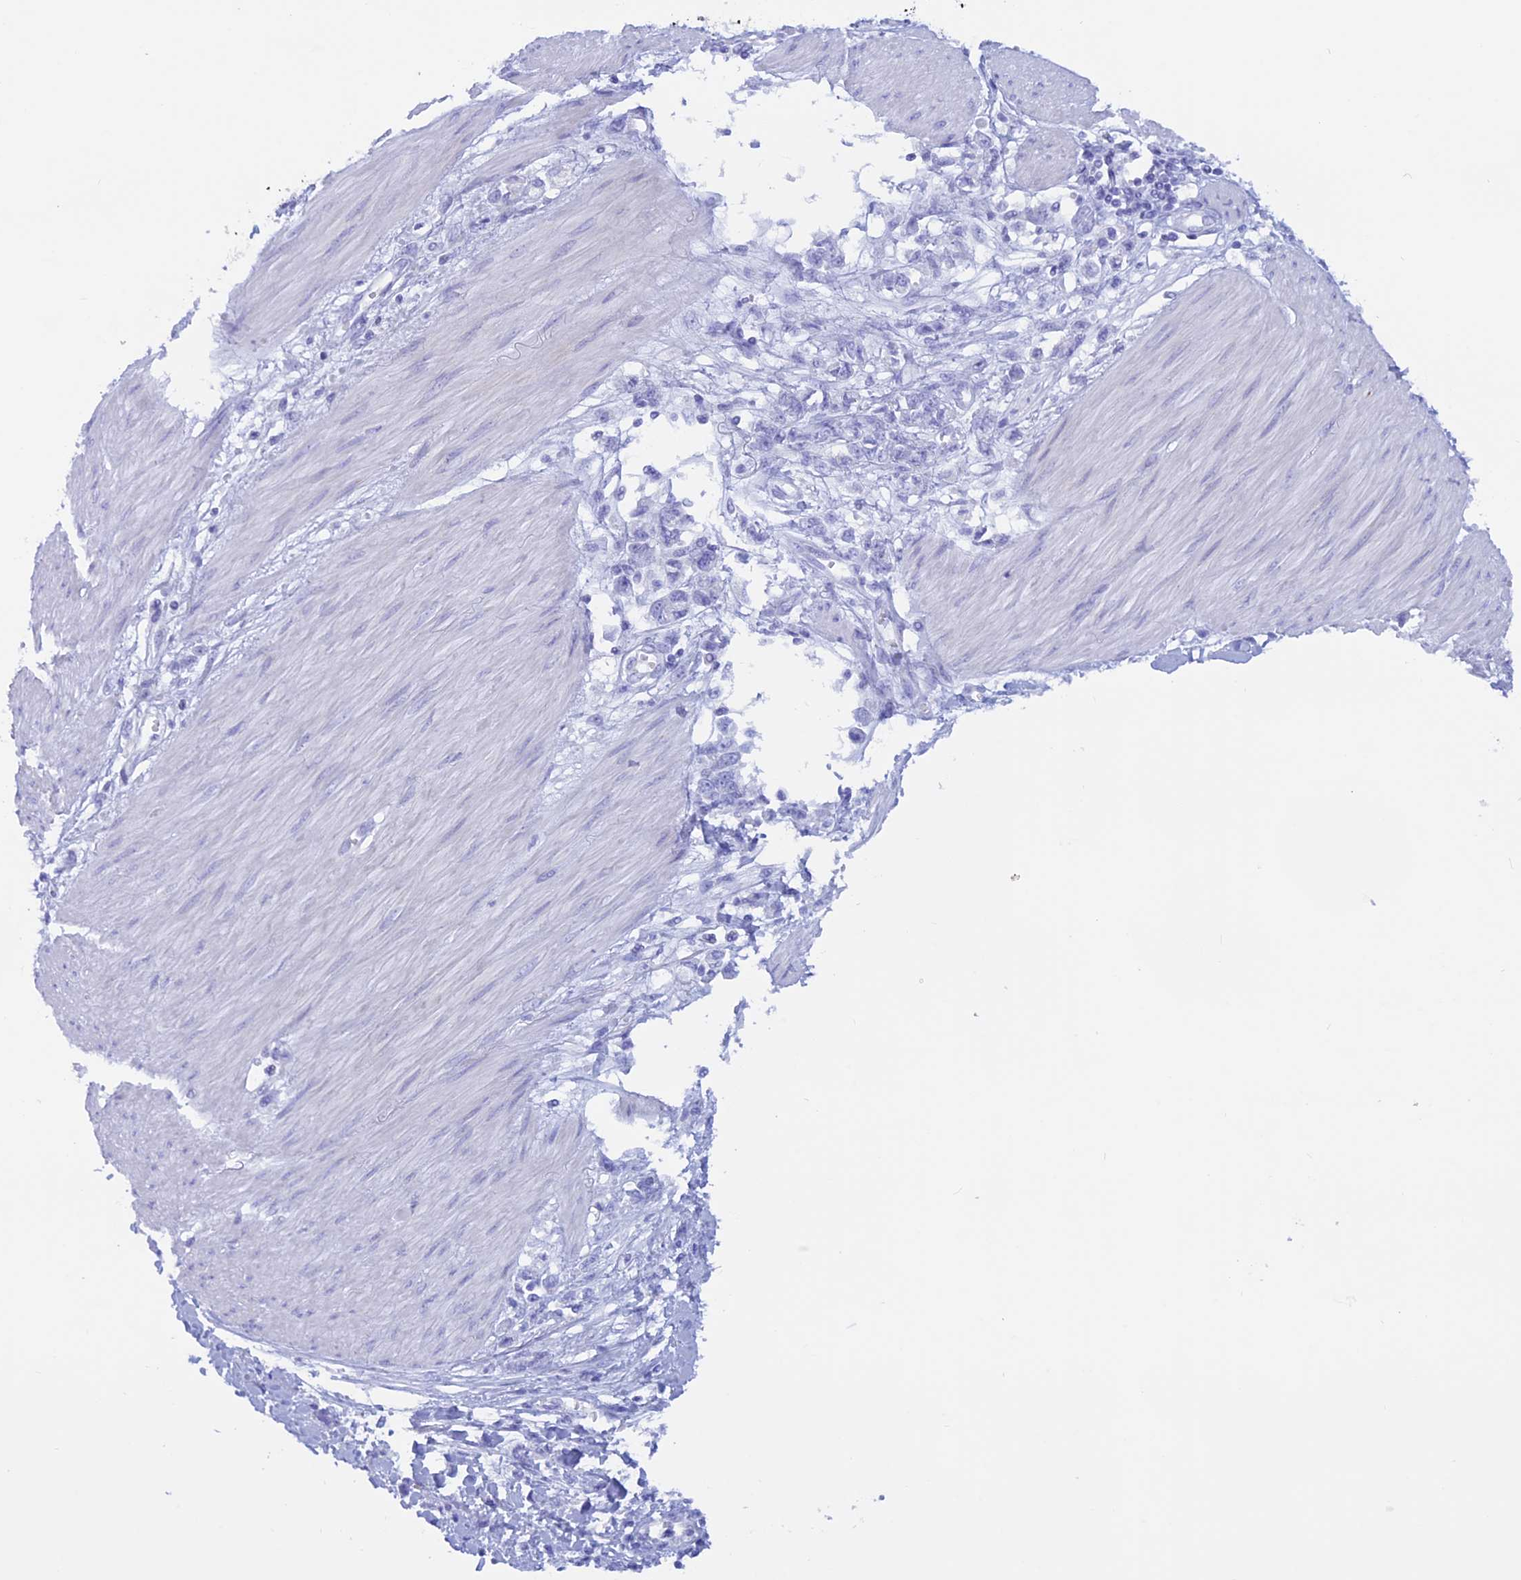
{"staining": {"intensity": "negative", "quantity": "none", "location": "none"}, "tissue": "stomach cancer", "cell_type": "Tumor cells", "image_type": "cancer", "snomed": [{"axis": "morphology", "description": "Adenocarcinoma, NOS"}, {"axis": "topography", "description": "Stomach"}], "caption": "Human adenocarcinoma (stomach) stained for a protein using immunohistochemistry (IHC) reveals no expression in tumor cells.", "gene": "RP1", "patient": {"sex": "female", "age": 76}}